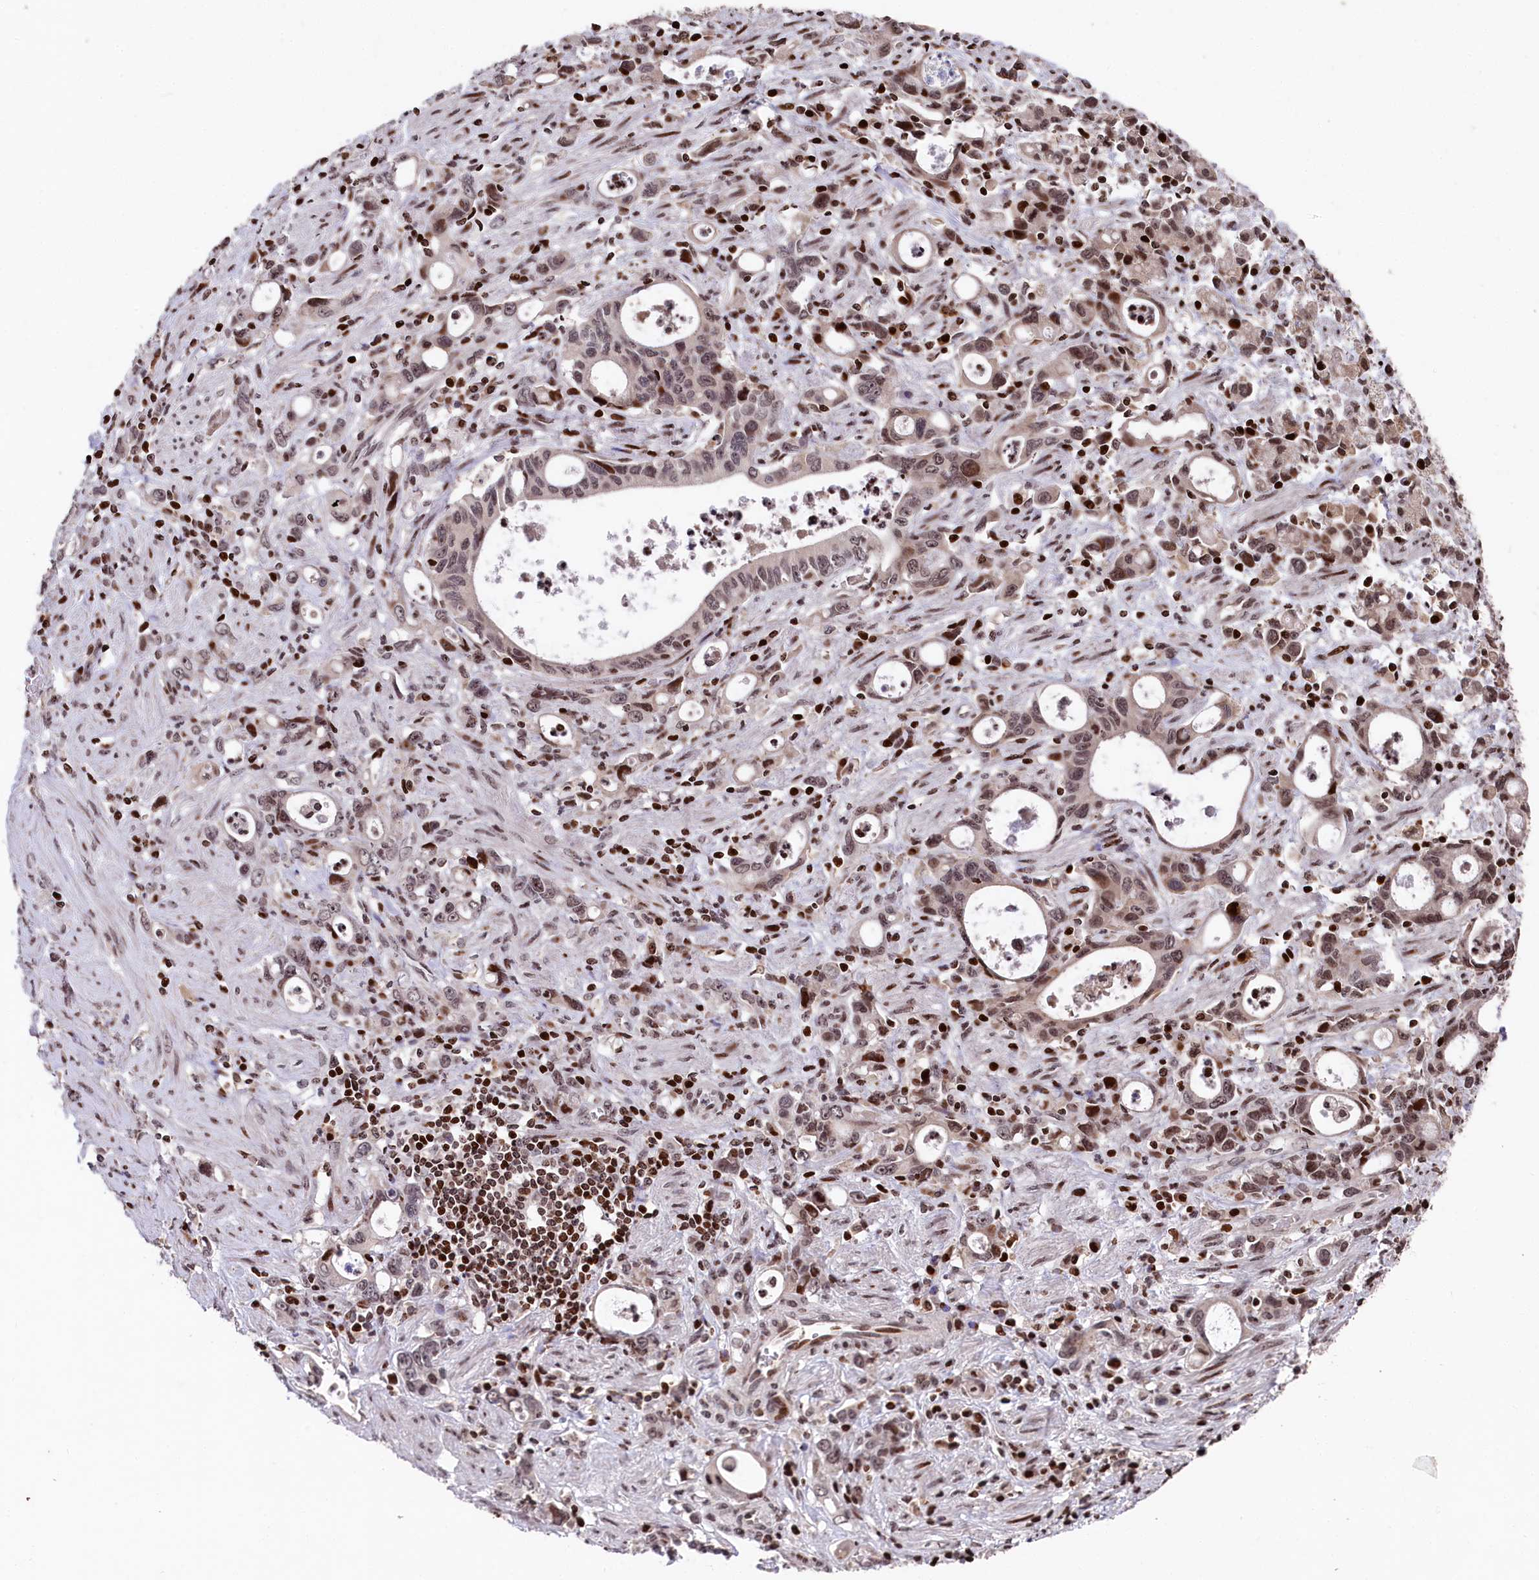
{"staining": {"intensity": "moderate", "quantity": "<25%", "location": "nuclear"}, "tissue": "stomach cancer", "cell_type": "Tumor cells", "image_type": "cancer", "snomed": [{"axis": "morphology", "description": "Adenocarcinoma, NOS"}, {"axis": "topography", "description": "Stomach, lower"}], "caption": "Immunohistochemical staining of stomach cancer (adenocarcinoma) shows moderate nuclear protein positivity in approximately <25% of tumor cells. (Brightfield microscopy of DAB IHC at high magnification).", "gene": "MCF2L2", "patient": {"sex": "female", "age": 43}}